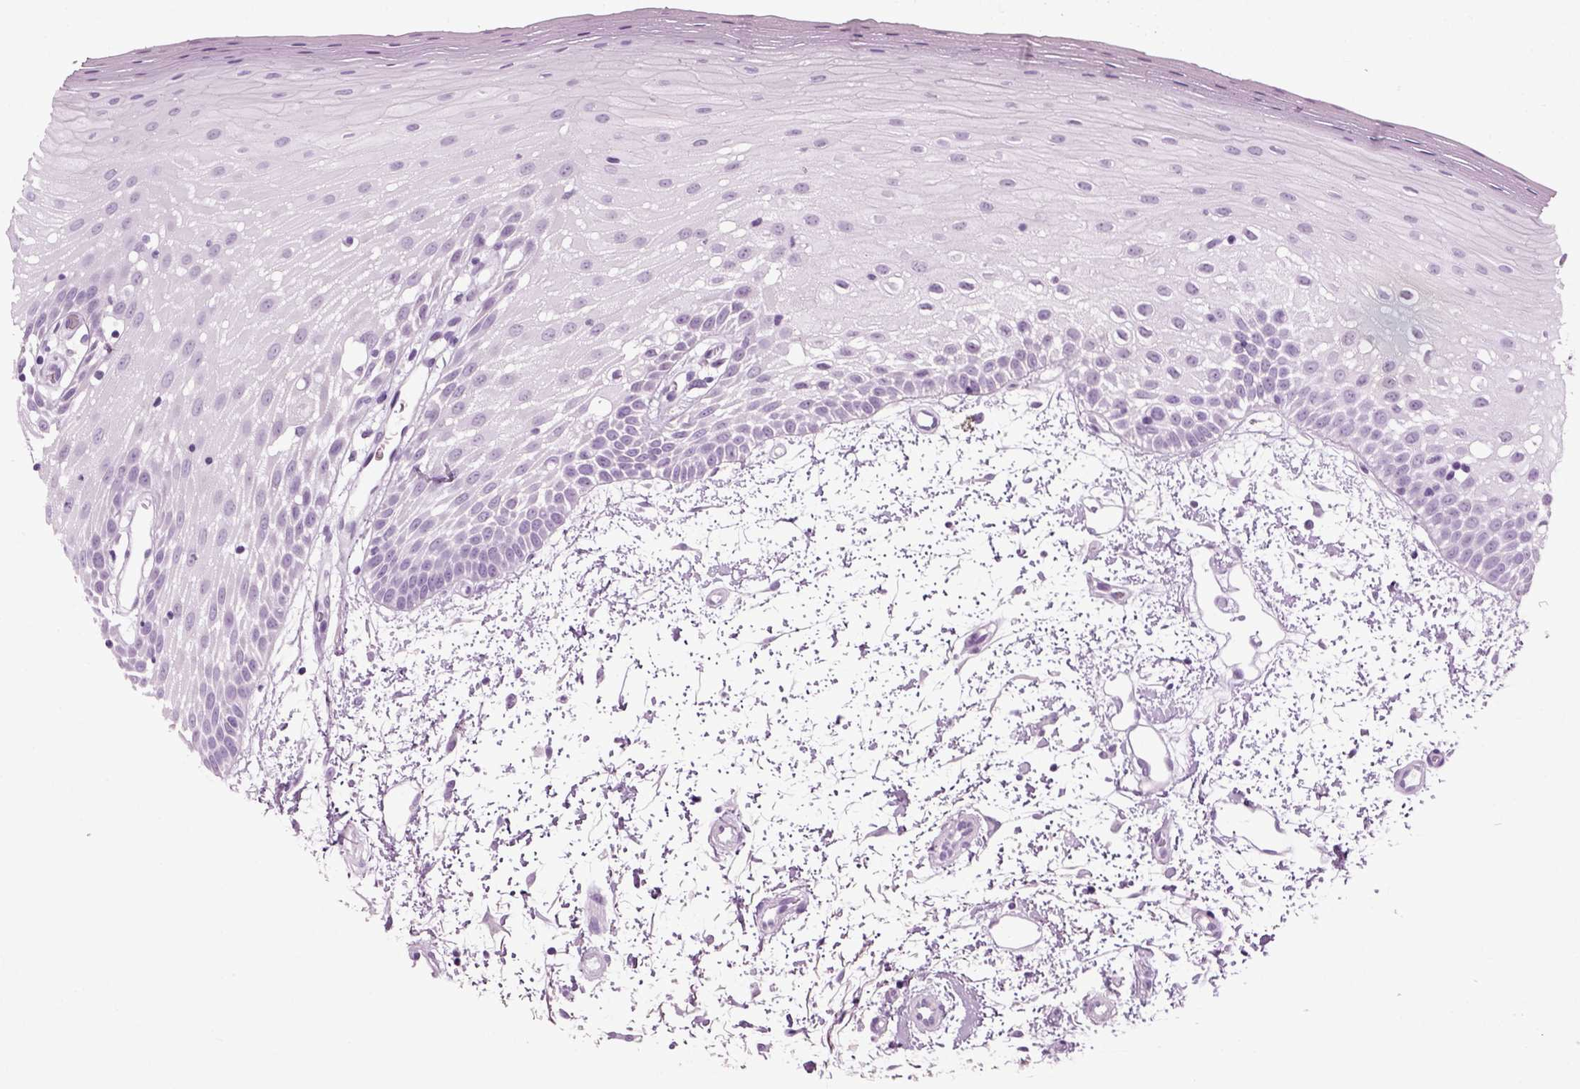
{"staining": {"intensity": "negative", "quantity": "none", "location": "none"}, "tissue": "oral mucosa", "cell_type": "Squamous epithelial cells", "image_type": "normal", "snomed": [{"axis": "morphology", "description": "Normal tissue, NOS"}, {"axis": "morphology", "description": "Squamous cell carcinoma, NOS"}, {"axis": "topography", "description": "Oral tissue"}, {"axis": "topography", "description": "Head-Neck"}], "caption": "An image of oral mucosa stained for a protein demonstrates no brown staining in squamous epithelial cells. The staining was performed using DAB to visualize the protein expression in brown, while the nuclei were stained in blue with hematoxylin (Magnification: 20x).", "gene": "PRLH", "patient": {"sex": "female", "age": 75}}